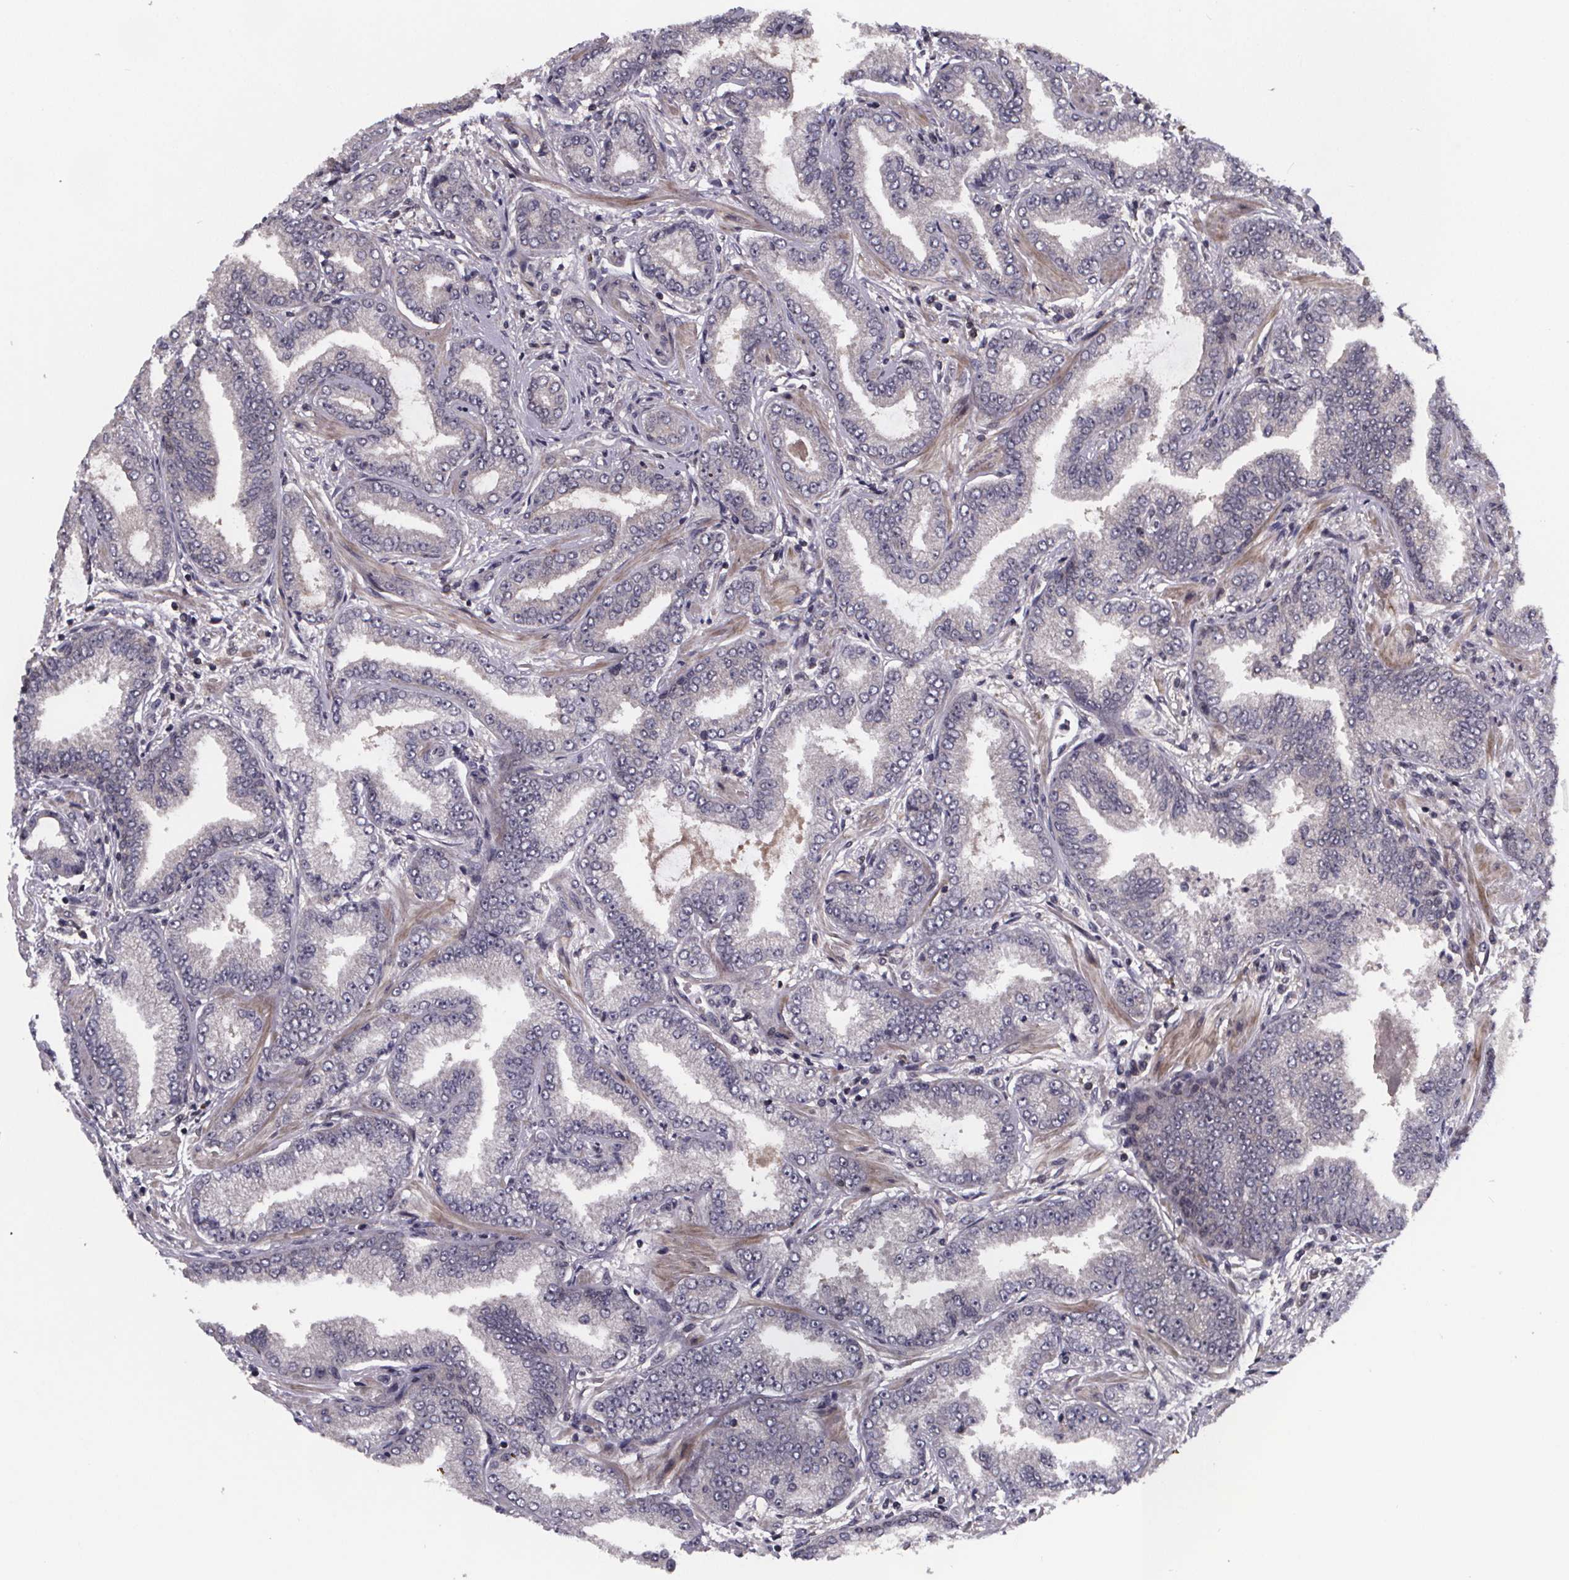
{"staining": {"intensity": "negative", "quantity": "none", "location": "none"}, "tissue": "prostate cancer", "cell_type": "Tumor cells", "image_type": "cancer", "snomed": [{"axis": "morphology", "description": "Adenocarcinoma, Low grade"}, {"axis": "topography", "description": "Prostate"}], "caption": "Immunohistochemistry image of neoplastic tissue: prostate low-grade adenocarcinoma stained with DAB exhibits no significant protein expression in tumor cells.", "gene": "FN3KRP", "patient": {"sex": "male", "age": 55}}